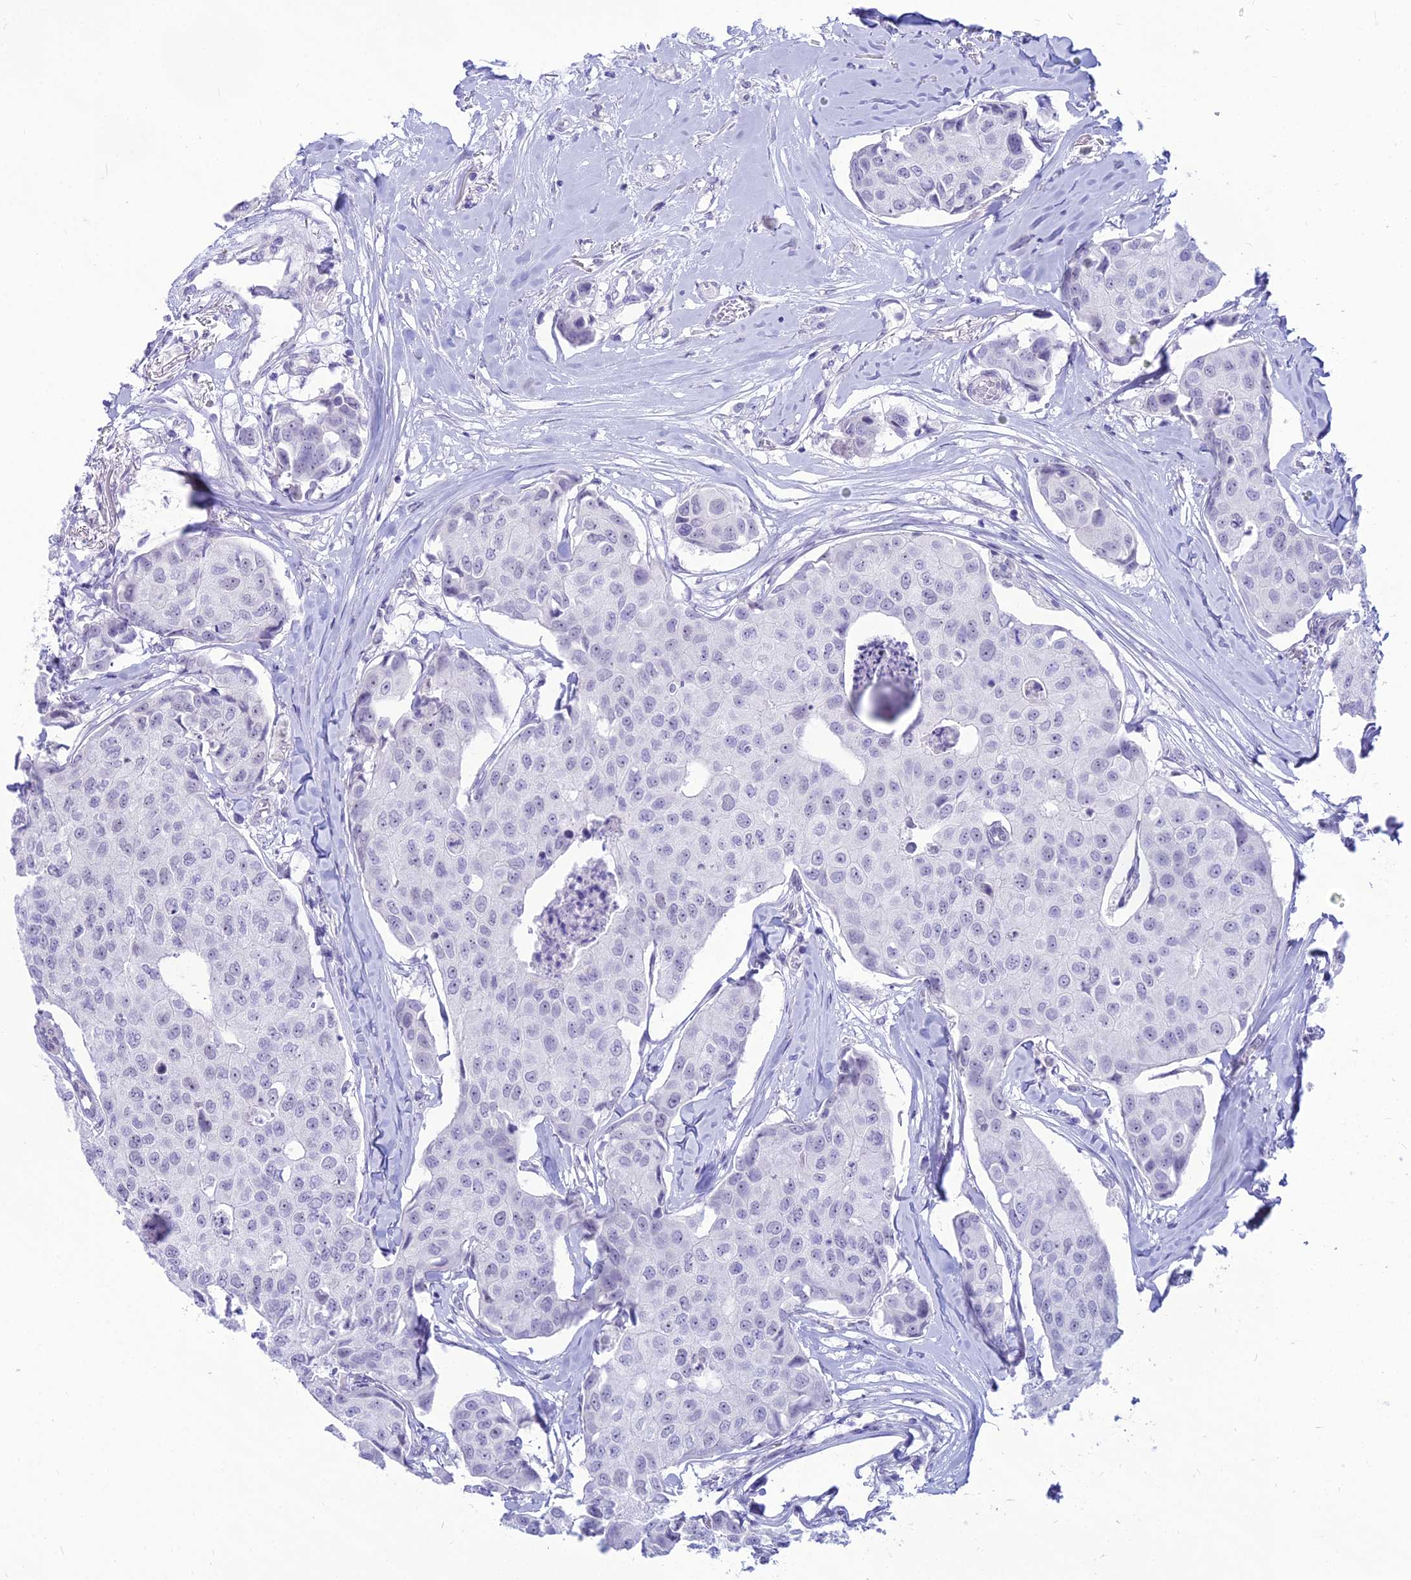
{"staining": {"intensity": "negative", "quantity": "none", "location": "none"}, "tissue": "breast cancer", "cell_type": "Tumor cells", "image_type": "cancer", "snomed": [{"axis": "morphology", "description": "Duct carcinoma"}, {"axis": "topography", "description": "Breast"}], "caption": "This is a micrograph of immunohistochemistry (IHC) staining of breast cancer (infiltrating ductal carcinoma), which shows no staining in tumor cells.", "gene": "DHX40", "patient": {"sex": "female", "age": 80}}